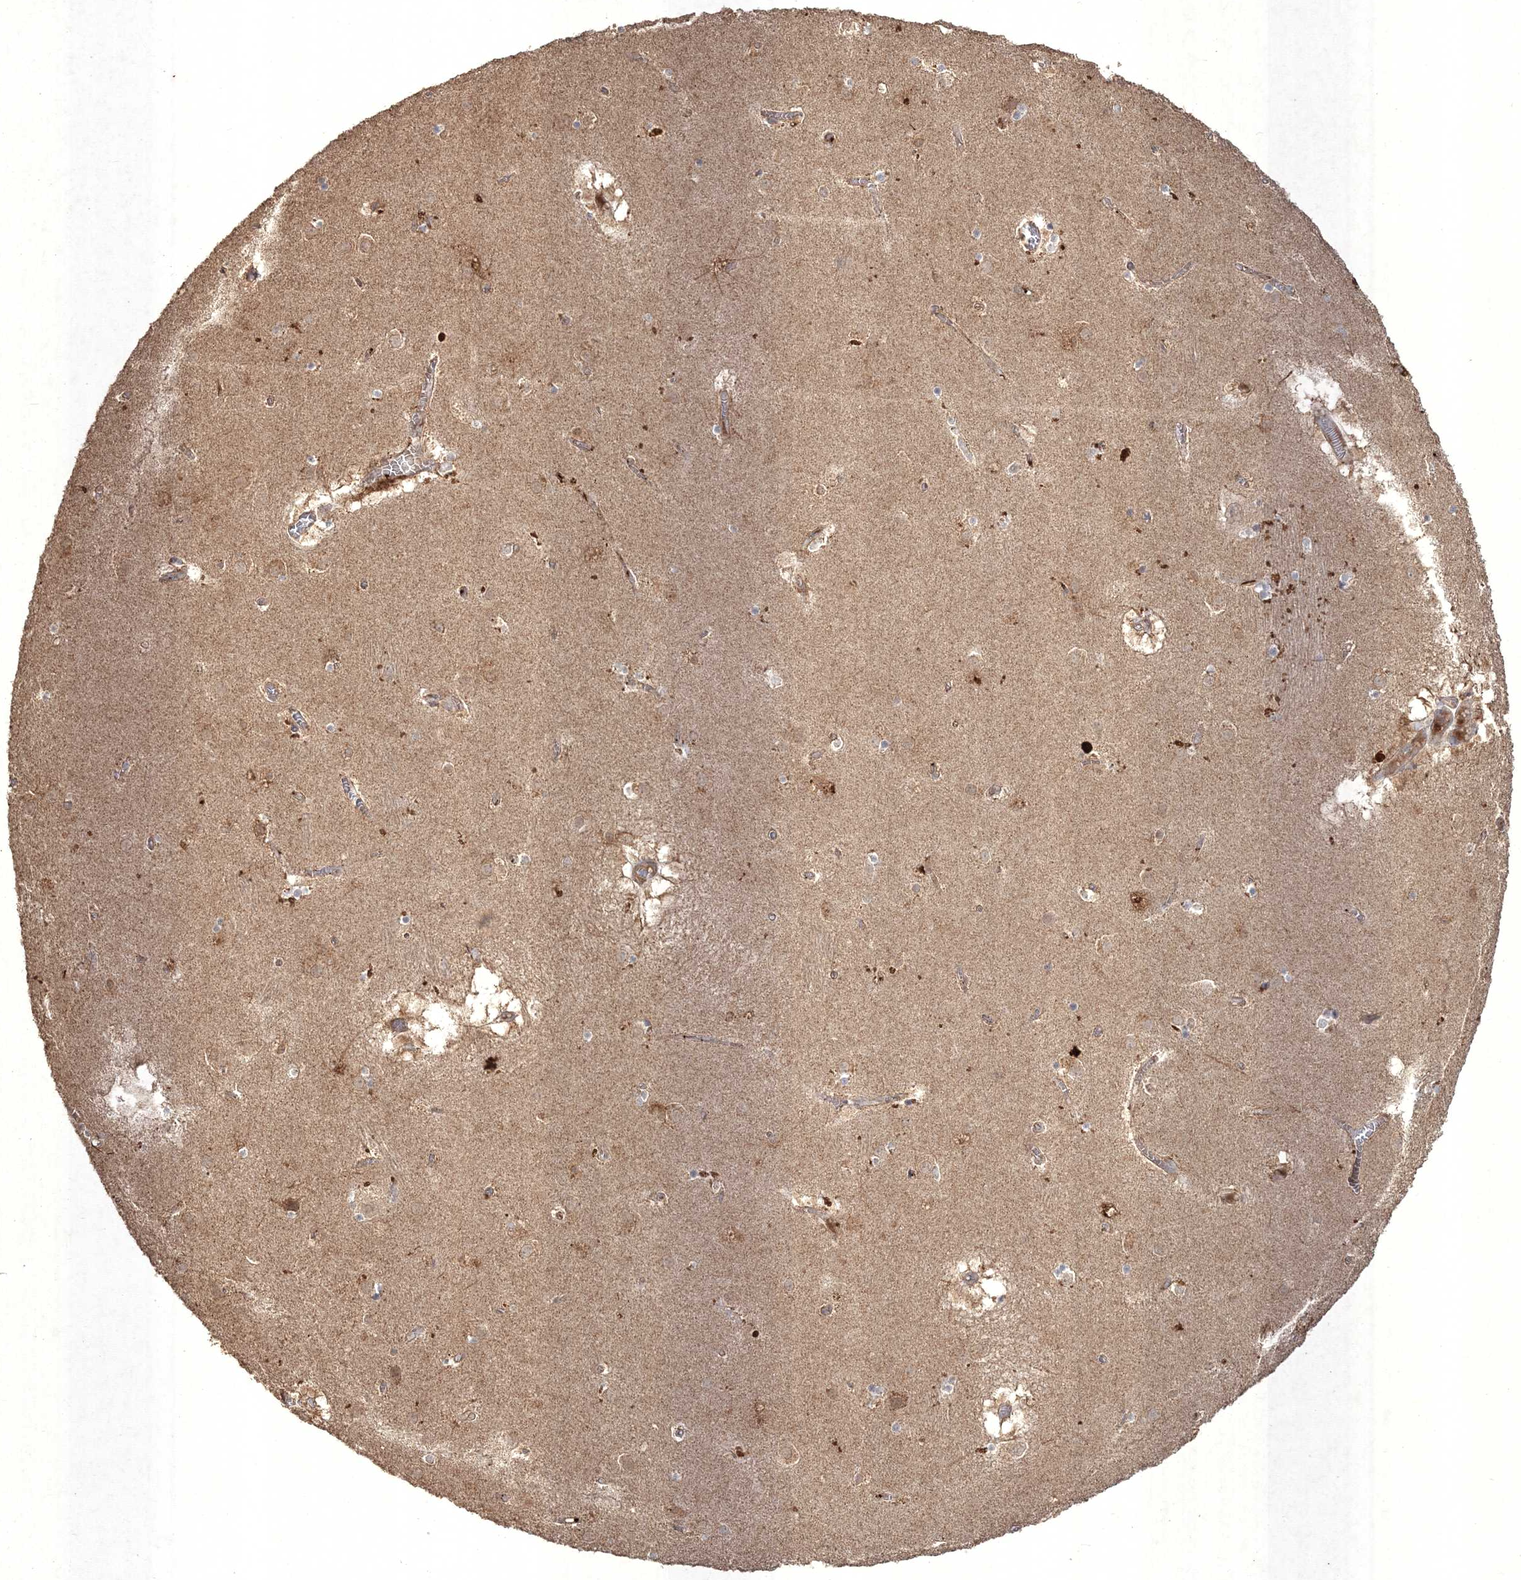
{"staining": {"intensity": "negative", "quantity": "none", "location": "none"}, "tissue": "caudate", "cell_type": "Glial cells", "image_type": "normal", "snomed": [{"axis": "morphology", "description": "Normal tissue, NOS"}, {"axis": "topography", "description": "Lateral ventricle wall"}], "caption": "High power microscopy micrograph of an immunohistochemistry histopathology image of unremarkable caudate, revealing no significant expression in glial cells.", "gene": "SPRY1", "patient": {"sex": "male", "age": 70}}